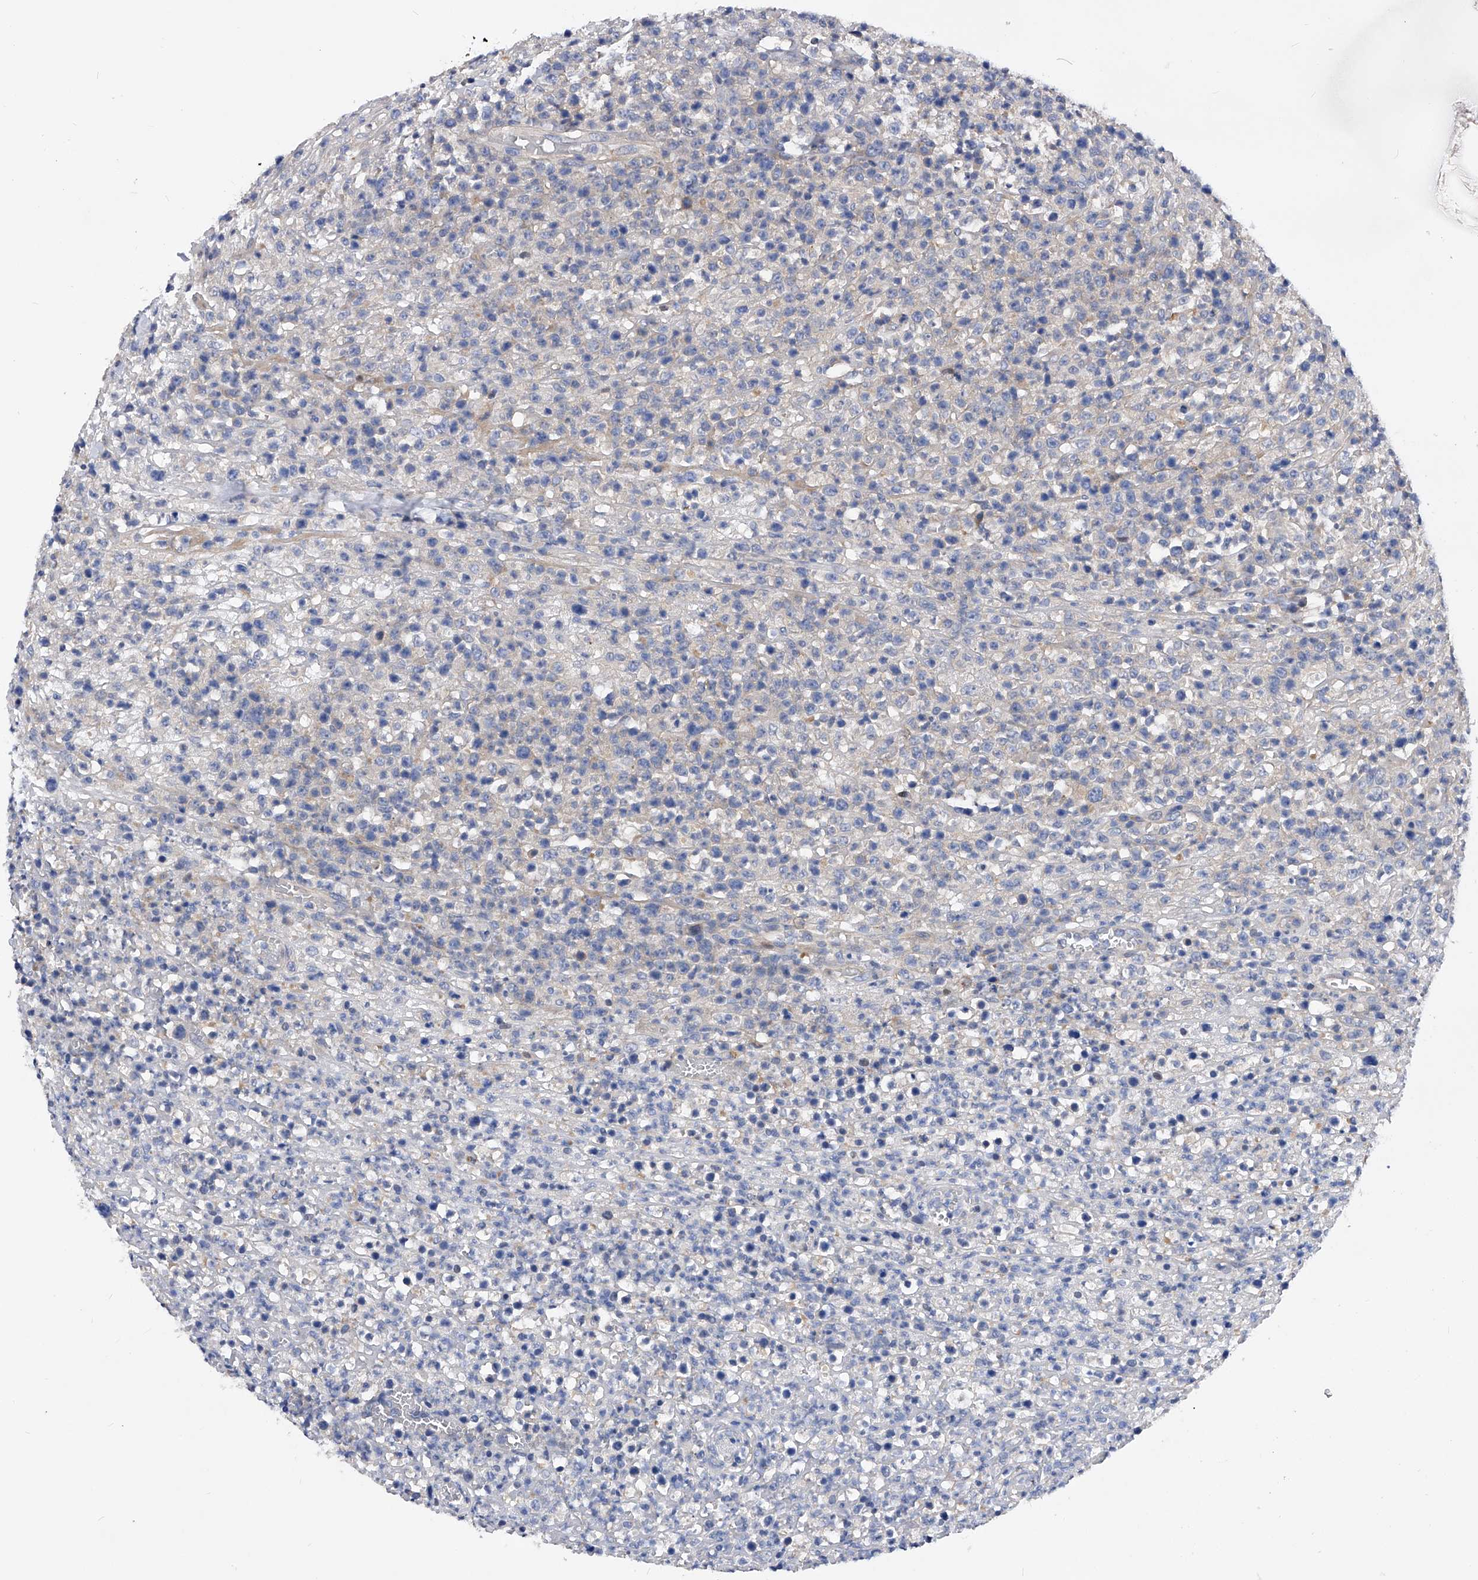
{"staining": {"intensity": "negative", "quantity": "none", "location": "none"}, "tissue": "lymphoma", "cell_type": "Tumor cells", "image_type": "cancer", "snomed": [{"axis": "morphology", "description": "Malignant lymphoma, non-Hodgkin's type, High grade"}, {"axis": "topography", "description": "Colon"}], "caption": "There is no significant positivity in tumor cells of high-grade malignant lymphoma, non-Hodgkin's type.", "gene": "PPP5C", "patient": {"sex": "female", "age": 53}}